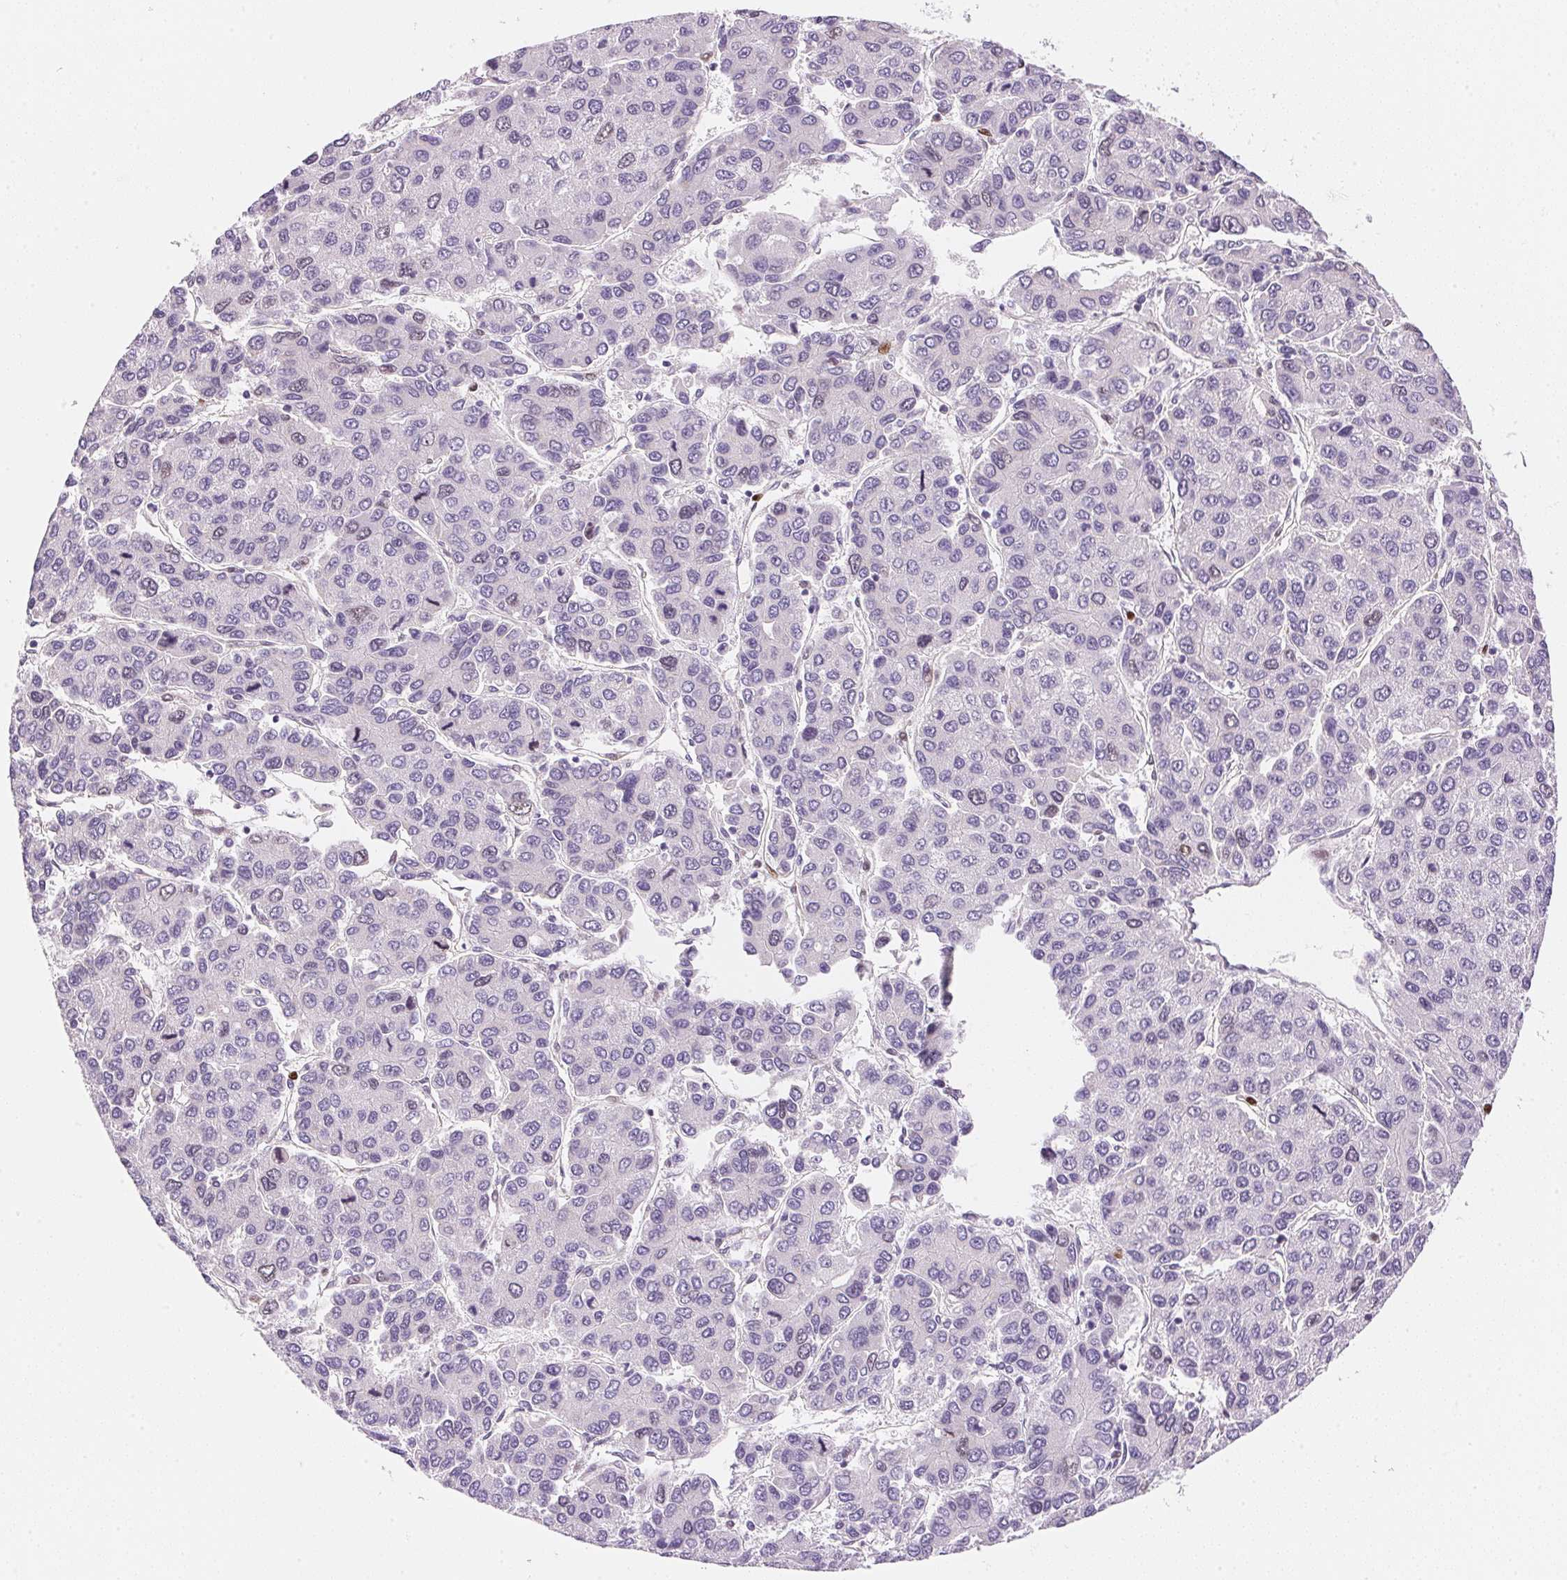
{"staining": {"intensity": "negative", "quantity": "none", "location": "none"}, "tissue": "liver cancer", "cell_type": "Tumor cells", "image_type": "cancer", "snomed": [{"axis": "morphology", "description": "Carcinoma, Hepatocellular, NOS"}, {"axis": "topography", "description": "Liver"}], "caption": "The image demonstrates no significant staining in tumor cells of liver cancer (hepatocellular carcinoma). Nuclei are stained in blue.", "gene": "SMTN", "patient": {"sex": "female", "age": 66}}